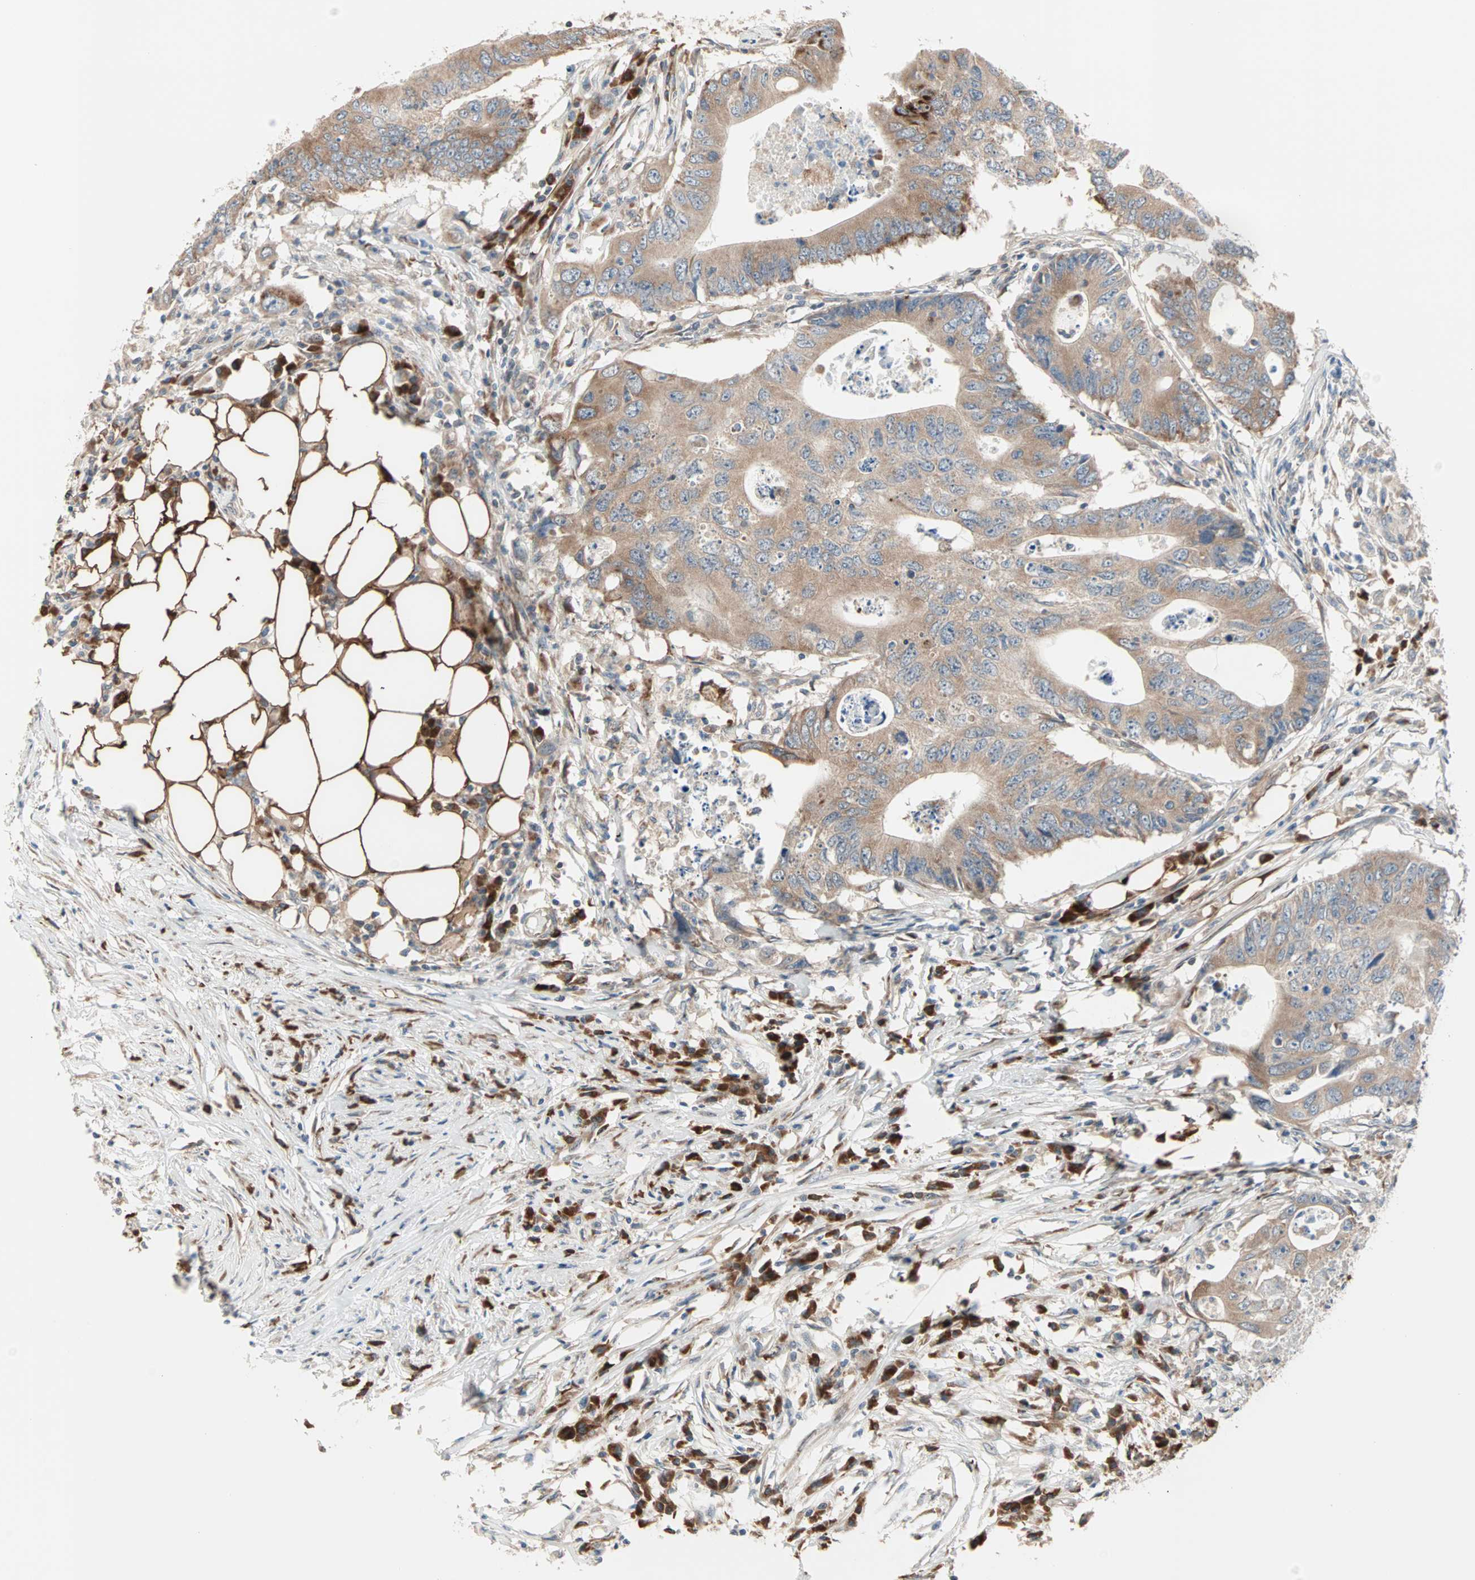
{"staining": {"intensity": "moderate", "quantity": ">75%", "location": "cytoplasmic/membranous"}, "tissue": "colorectal cancer", "cell_type": "Tumor cells", "image_type": "cancer", "snomed": [{"axis": "morphology", "description": "Adenocarcinoma, NOS"}, {"axis": "topography", "description": "Colon"}], "caption": "A brown stain shows moderate cytoplasmic/membranous staining of a protein in human colorectal adenocarcinoma tumor cells.", "gene": "SAR1A", "patient": {"sex": "male", "age": 71}}